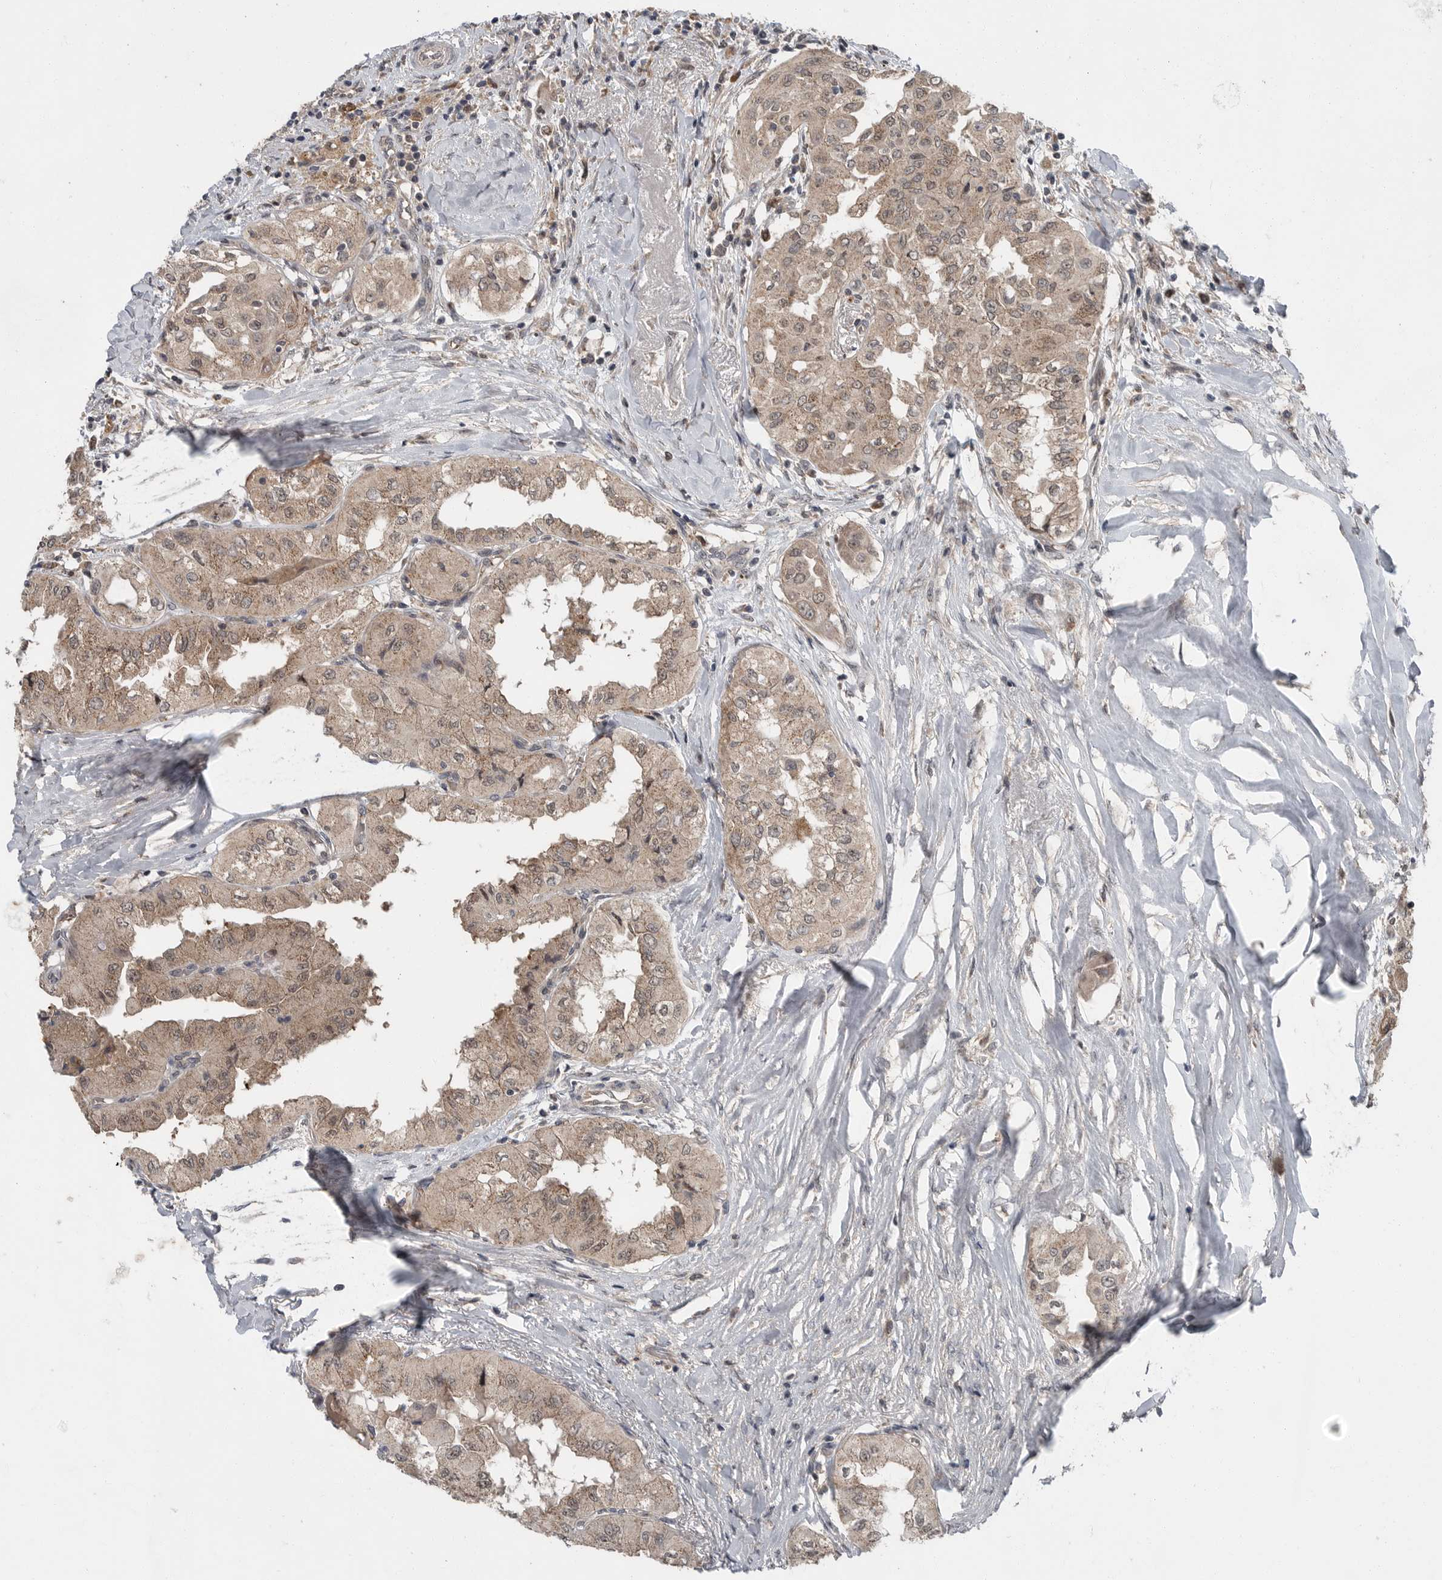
{"staining": {"intensity": "weak", "quantity": ">75%", "location": "cytoplasmic/membranous"}, "tissue": "thyroid cancer", "cell_type": "Tumor cells", "image_type": "cancer", "snomed": [{"axis": "morphology", "description": "Papillary adenocarcinoma, NOS"}, {"axis": "topography", "description": "Thyroid gland"}], "caption": "There is low levels of weak cytoplasmic/membranous expression in tumor cells of thyroid papillary adenocarcinoma, as demonstrated by immunohistochemical staining (brown color).", "gene": "SCP2", "patient": {"sex": "female", "age": 59}}